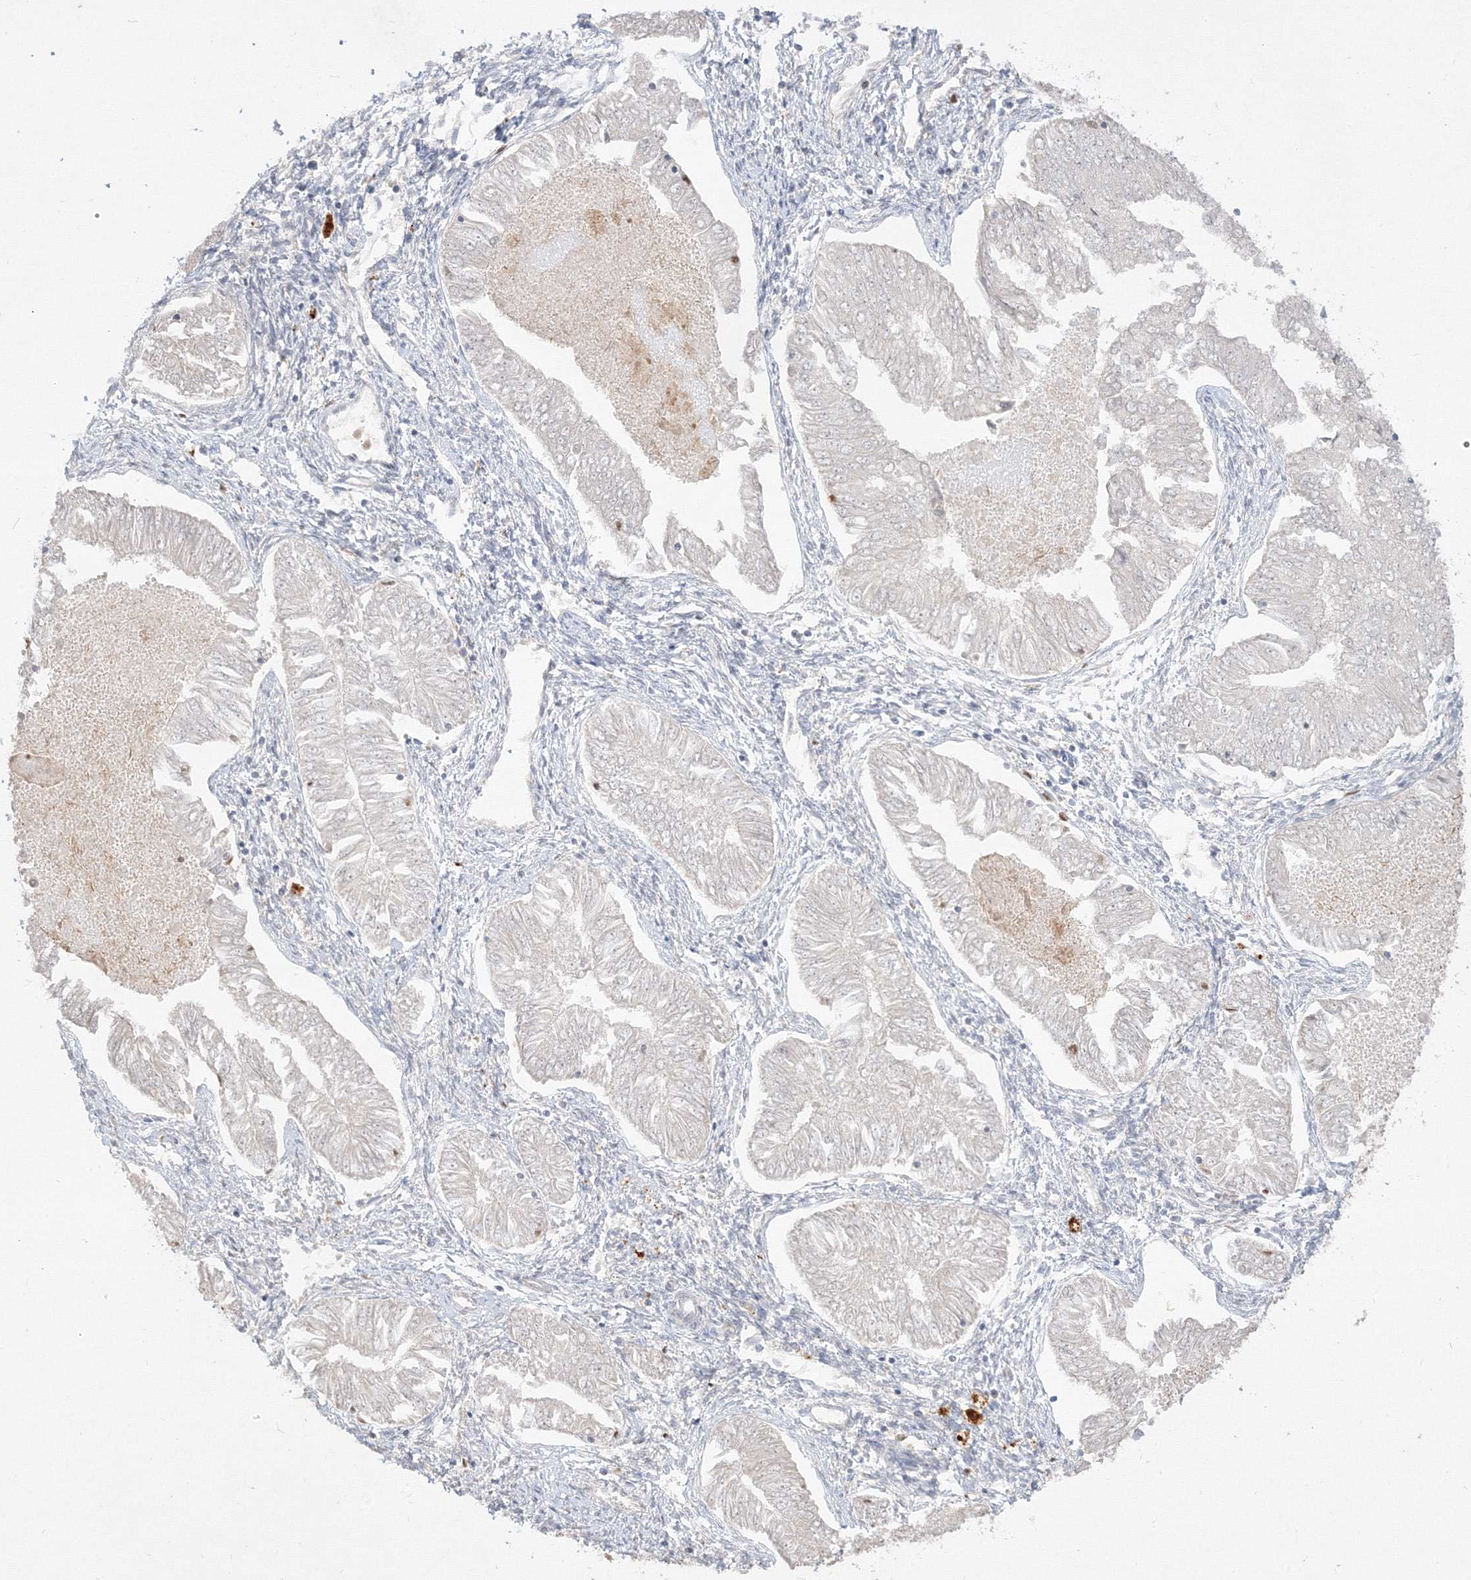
{"staining": {"intensity": "negative", "quantity": "none", "location": "none"}, "tissue": "endometrial cancer", "cell_type": "Tumor cells", "image_type": "cancer", "snomed": [{"axis": "morphology", "description": "Adenocarcinoma, NOS"}, {"axis": "topography", "description": "Endometrium"}], "caption": "The histopathology image reveals no staining of tumor cells in adenocarcinoma (endometrial).", "gene": "TMEM50B", "patient": {"sex": "female", "age": 53}}